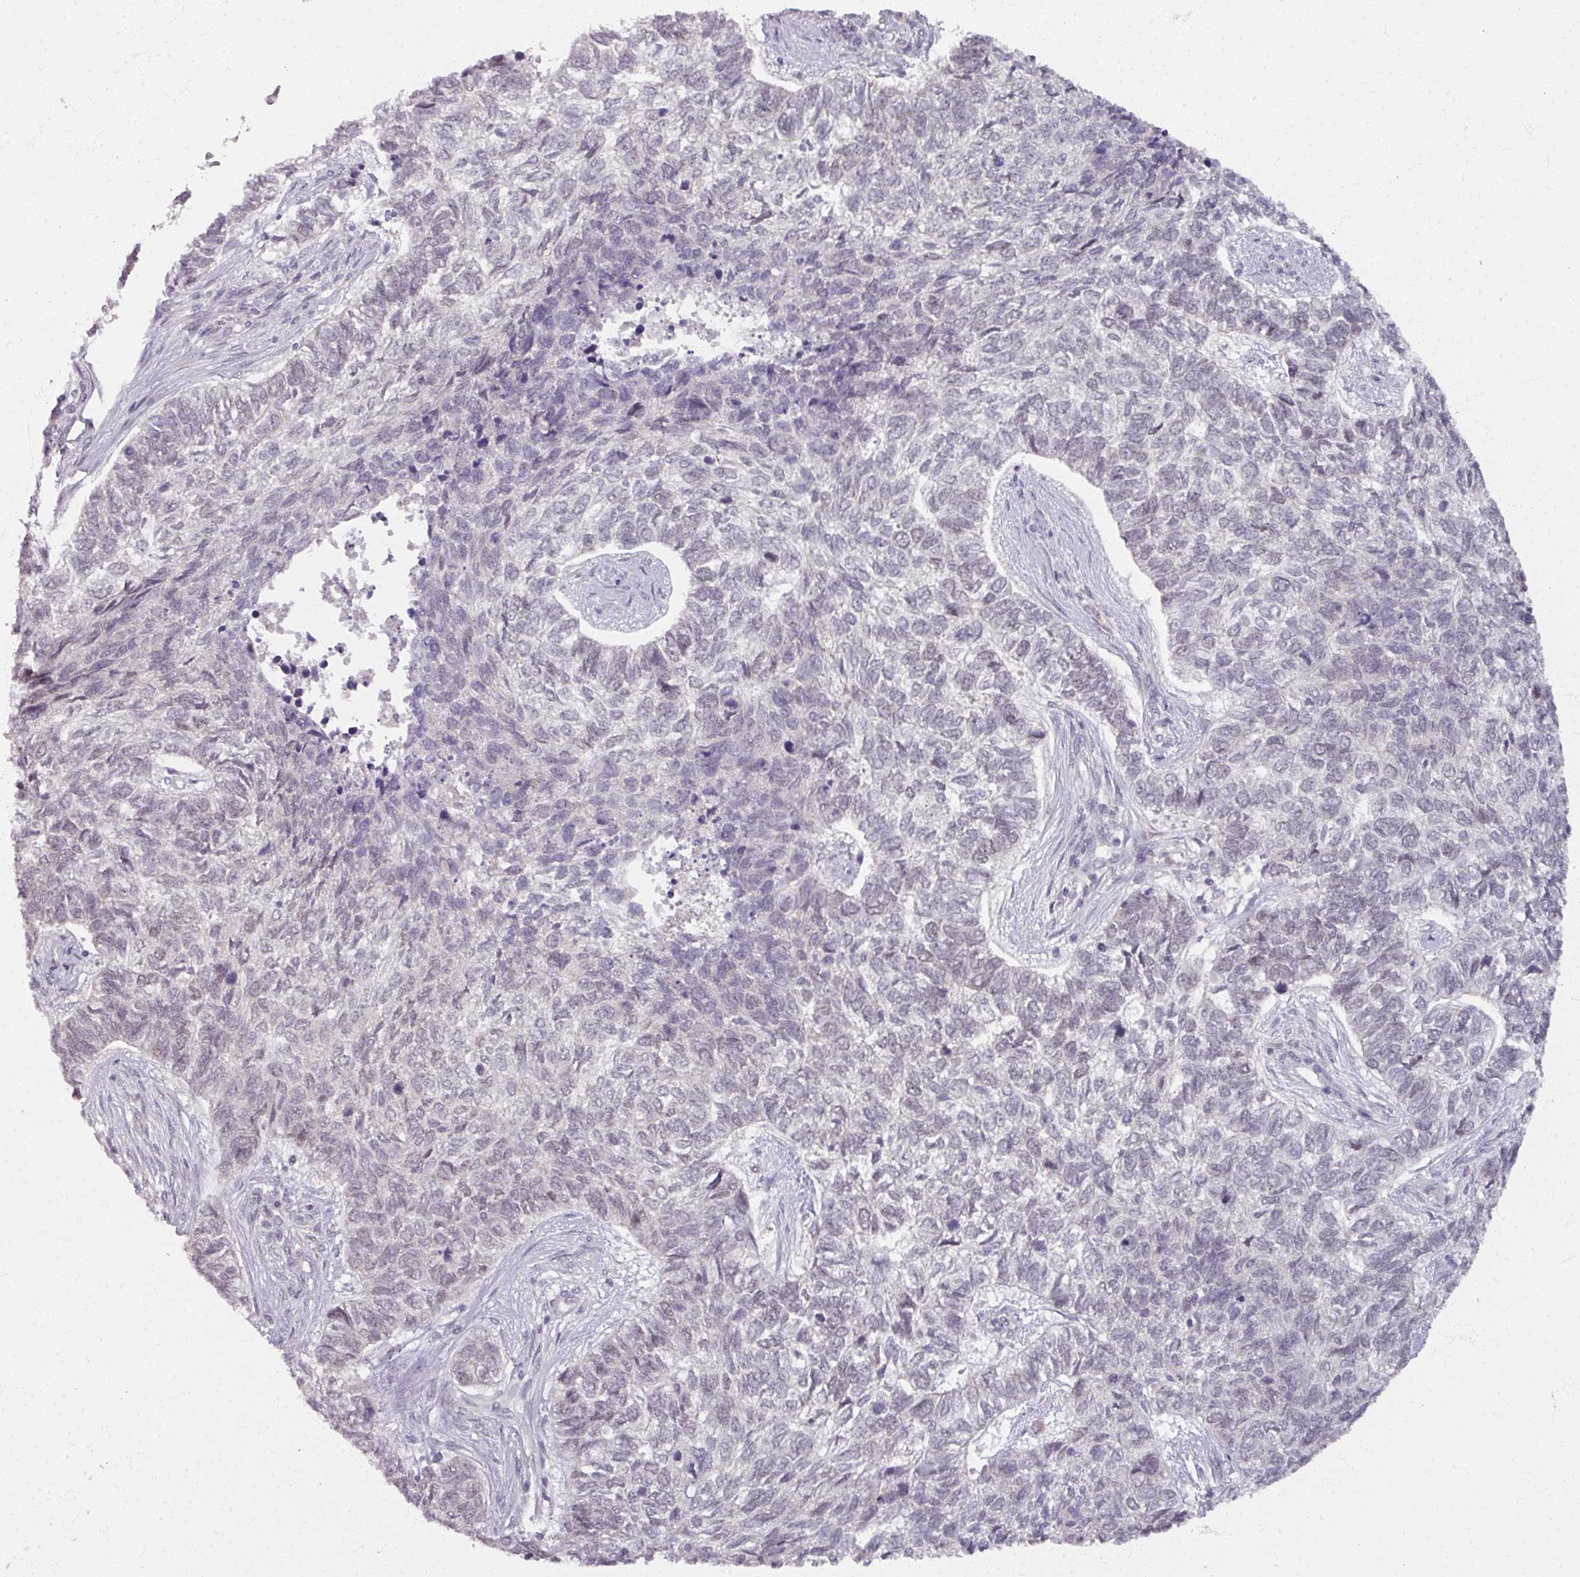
{"staining": {"intensity": "weak", "quantity": "<25%", "location": "nuclear"}, "tissue": "skin cancer", "cell_type": "Tumor cells", "image_type": "cancer", "snomed": [{"axis": "morphology", "description": "Basal cell carcinoma"}, {"axis": "topography", "description": "Skin"}], "caption": "This image is of basal cell carcinoma (skin) stained with immunohistochemistry to label a protein in brown with the nuclei are counter-stained blue. There is no staining in tumor cells.", "gene": "SOX11", "patient": {"sex": "female", "age": 65}}